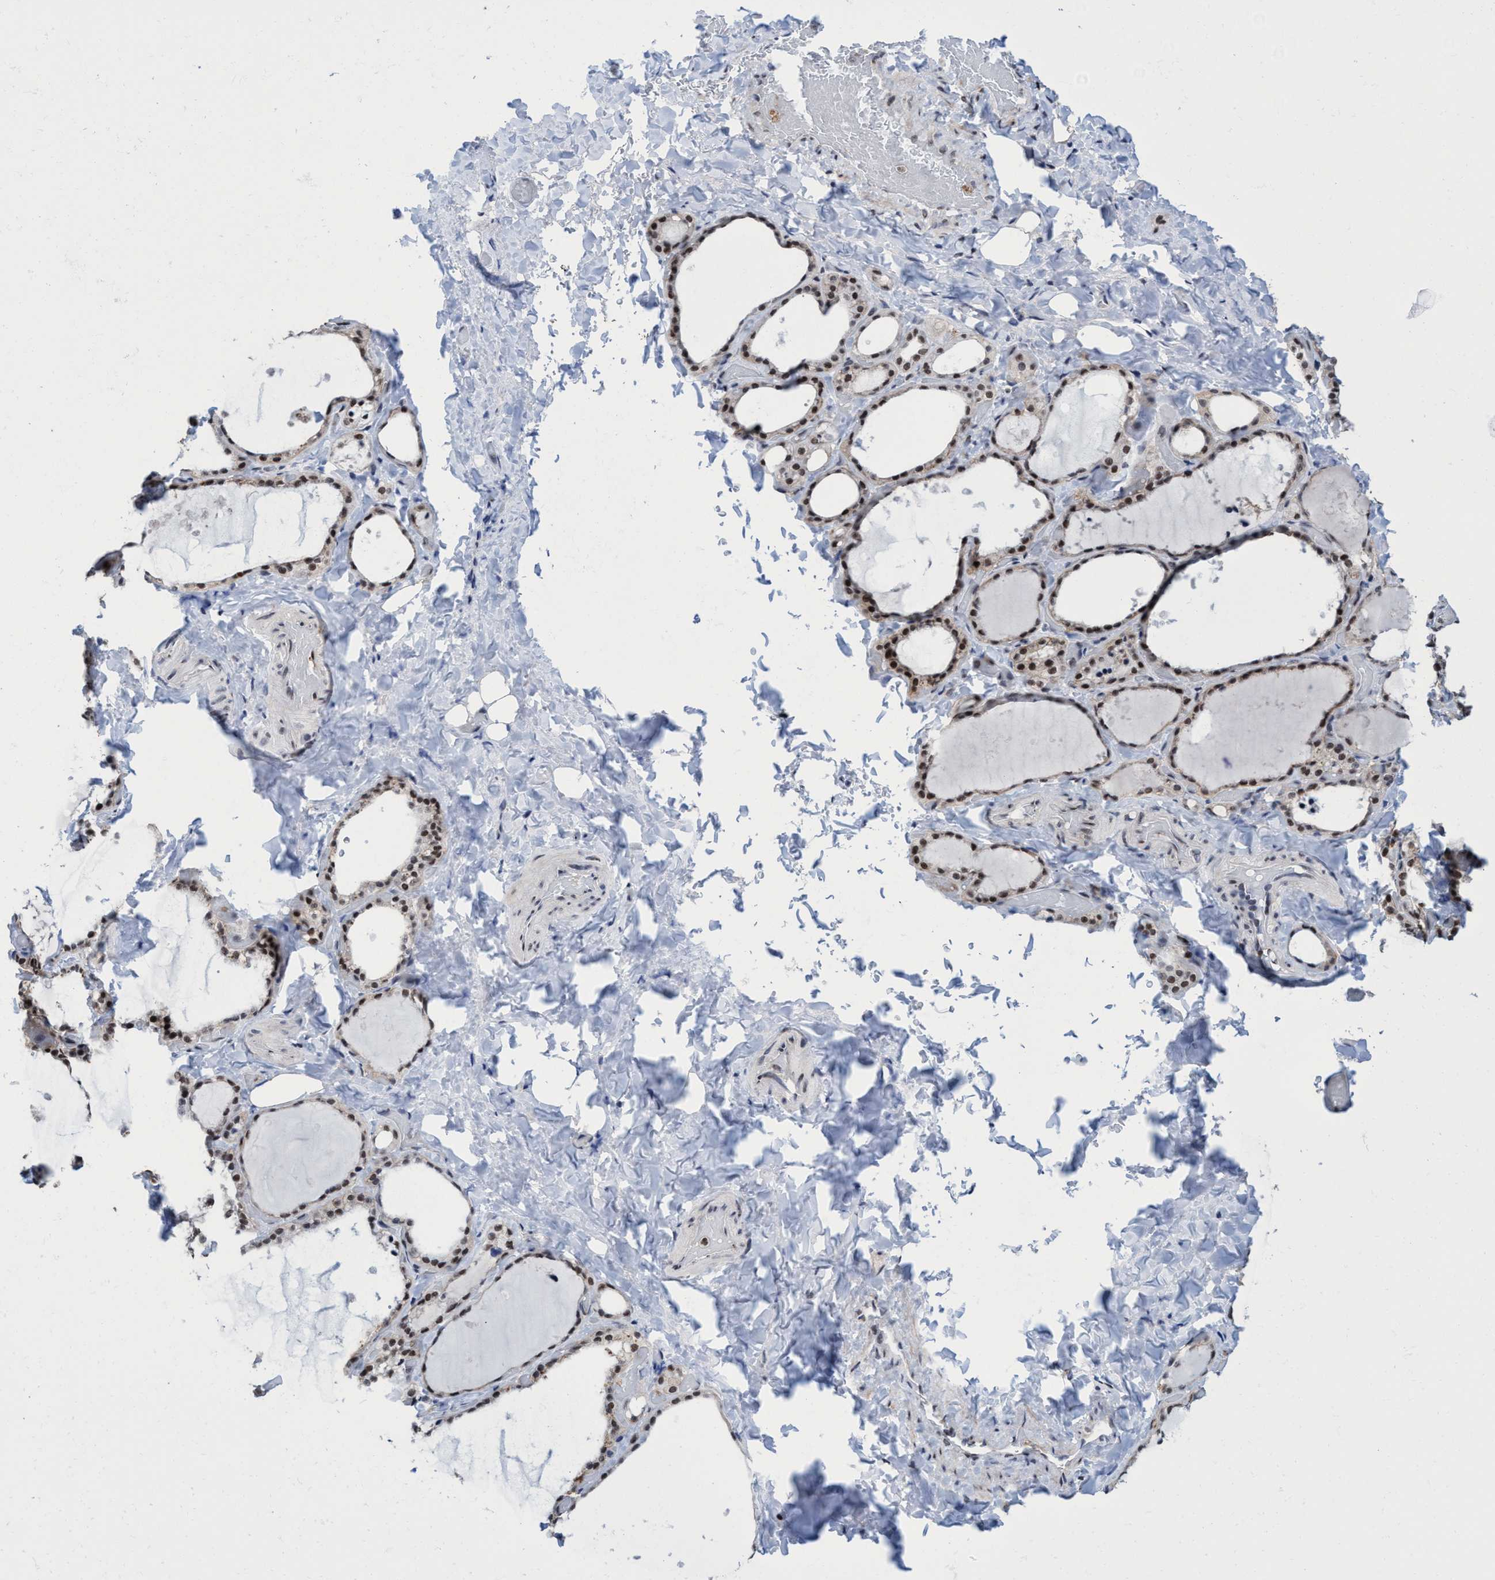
{"staining": {"intensity": "moderate", "quantity": ">75%", "location": "nuclear"}, "tissue": "thyroid gland", "cell_type": "Glandular cells", "image_type": "normal", "snomed": [{"axis": "morphology", "description": "Normal tissue, NOS"}, {"axis": "topography", "description": "Thyroid gland"}], "caption": "Immunohistochemistry (IHC) staining of benign thyroid gland, which demonstrates medium levels of moderate nuclear expression in about >75% of glandular cells indicating moderate nuclear protein expression. The staining was performed using DAB (brown) for protein detection and nuclei were counterstained in hematoxylin (blue).", "gene": "C9orf78", "patient": {"sex": "female", "age": 44}}